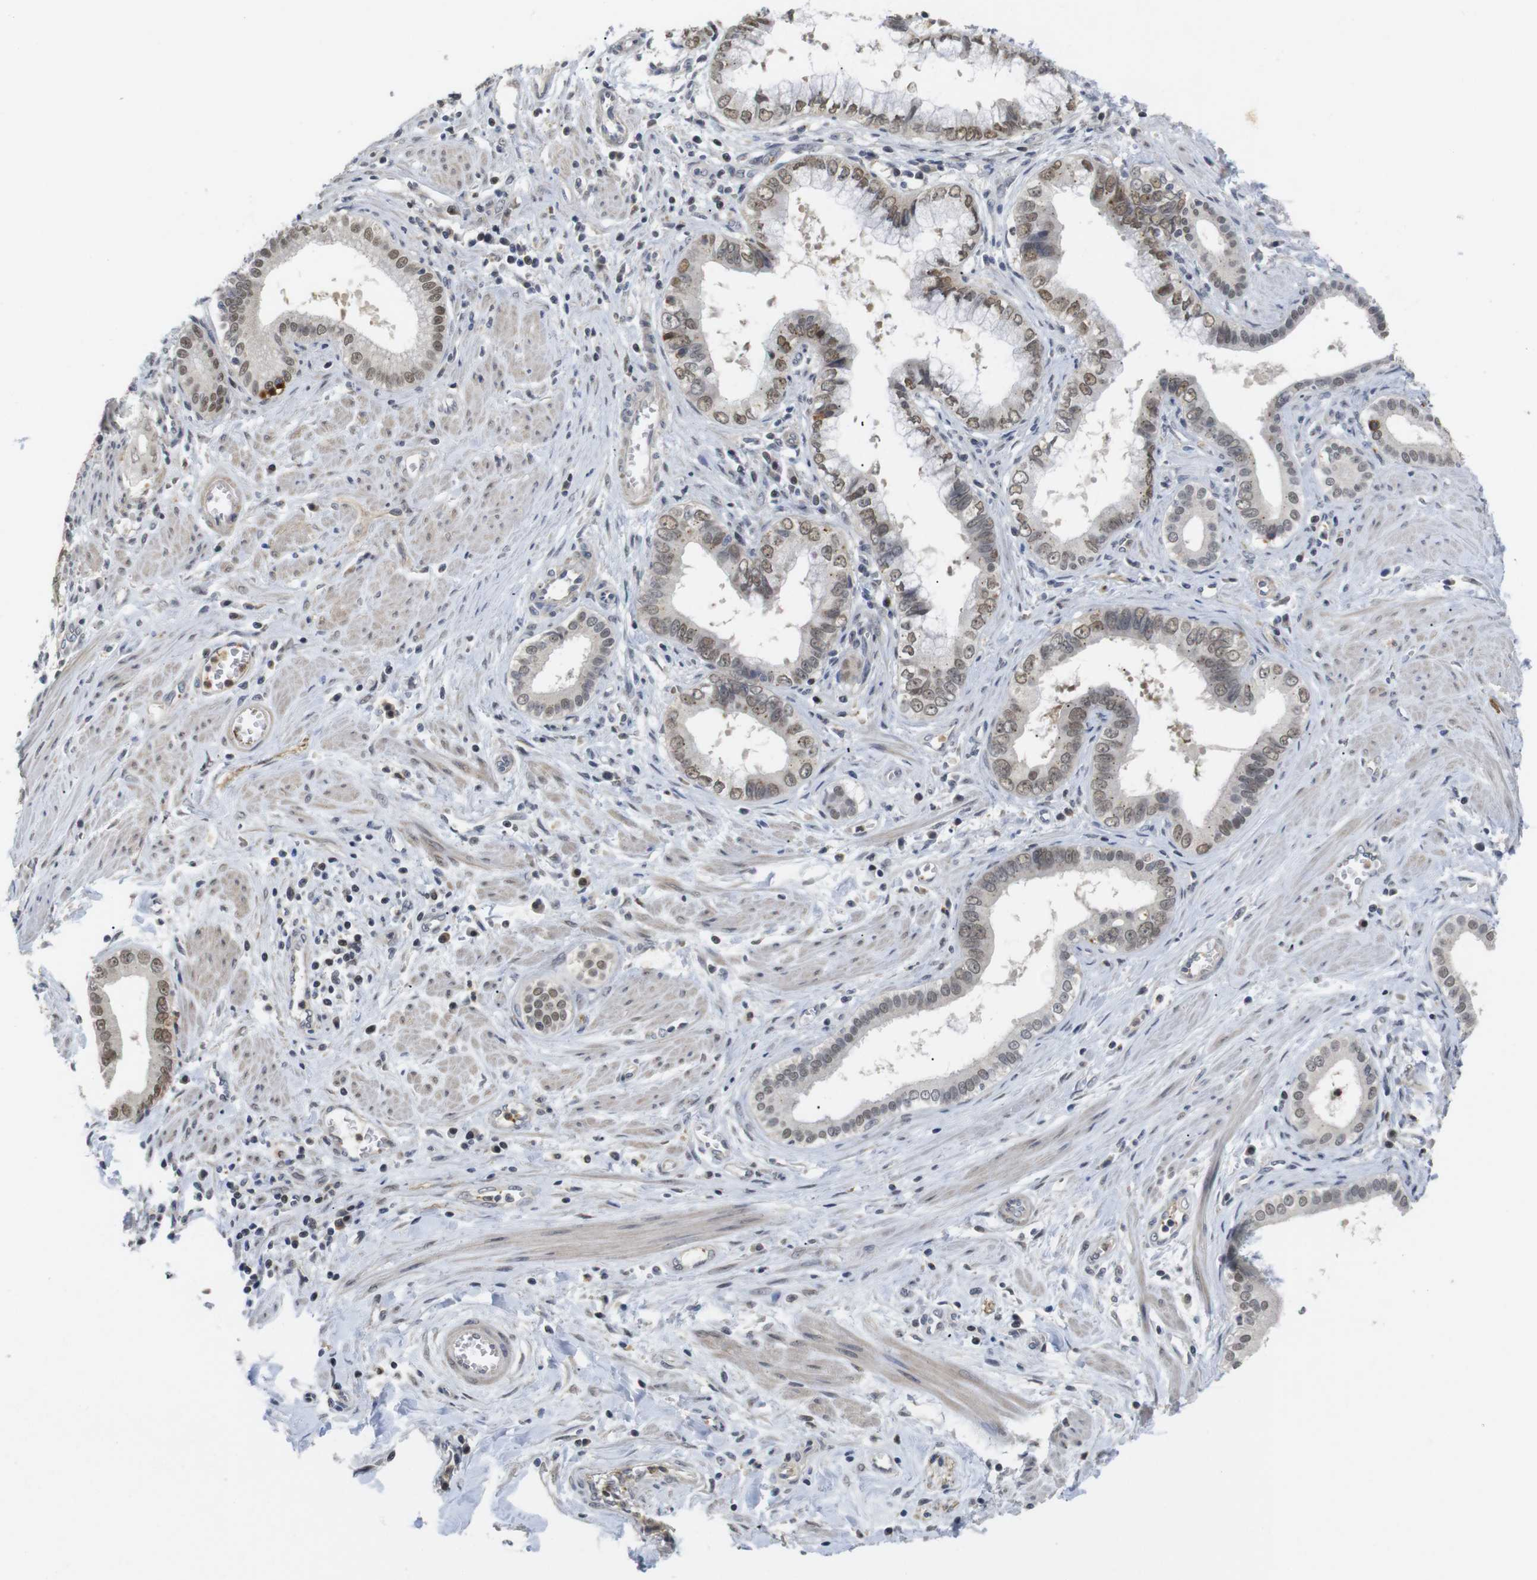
{"staining": {"intensity": "moderate", "quantity": ">75%", "location": "nuclear"}, "tissue": "pancreatic cancer", "cell_type": "Tumor cells", "image_type": "cancer", "snomed": [{"axis": "morphology", "description": "Normal tissue, NOS"}, {"axis": "topography", "description": "Lymph node"}], "caption": "Human pancreatic cancer stained for a protein (brown) displays moderate nuclear positive positivity in about >75% of tumor cells.", "gene": "FNTA", "patient": {"sex": "male", "age": 50}}